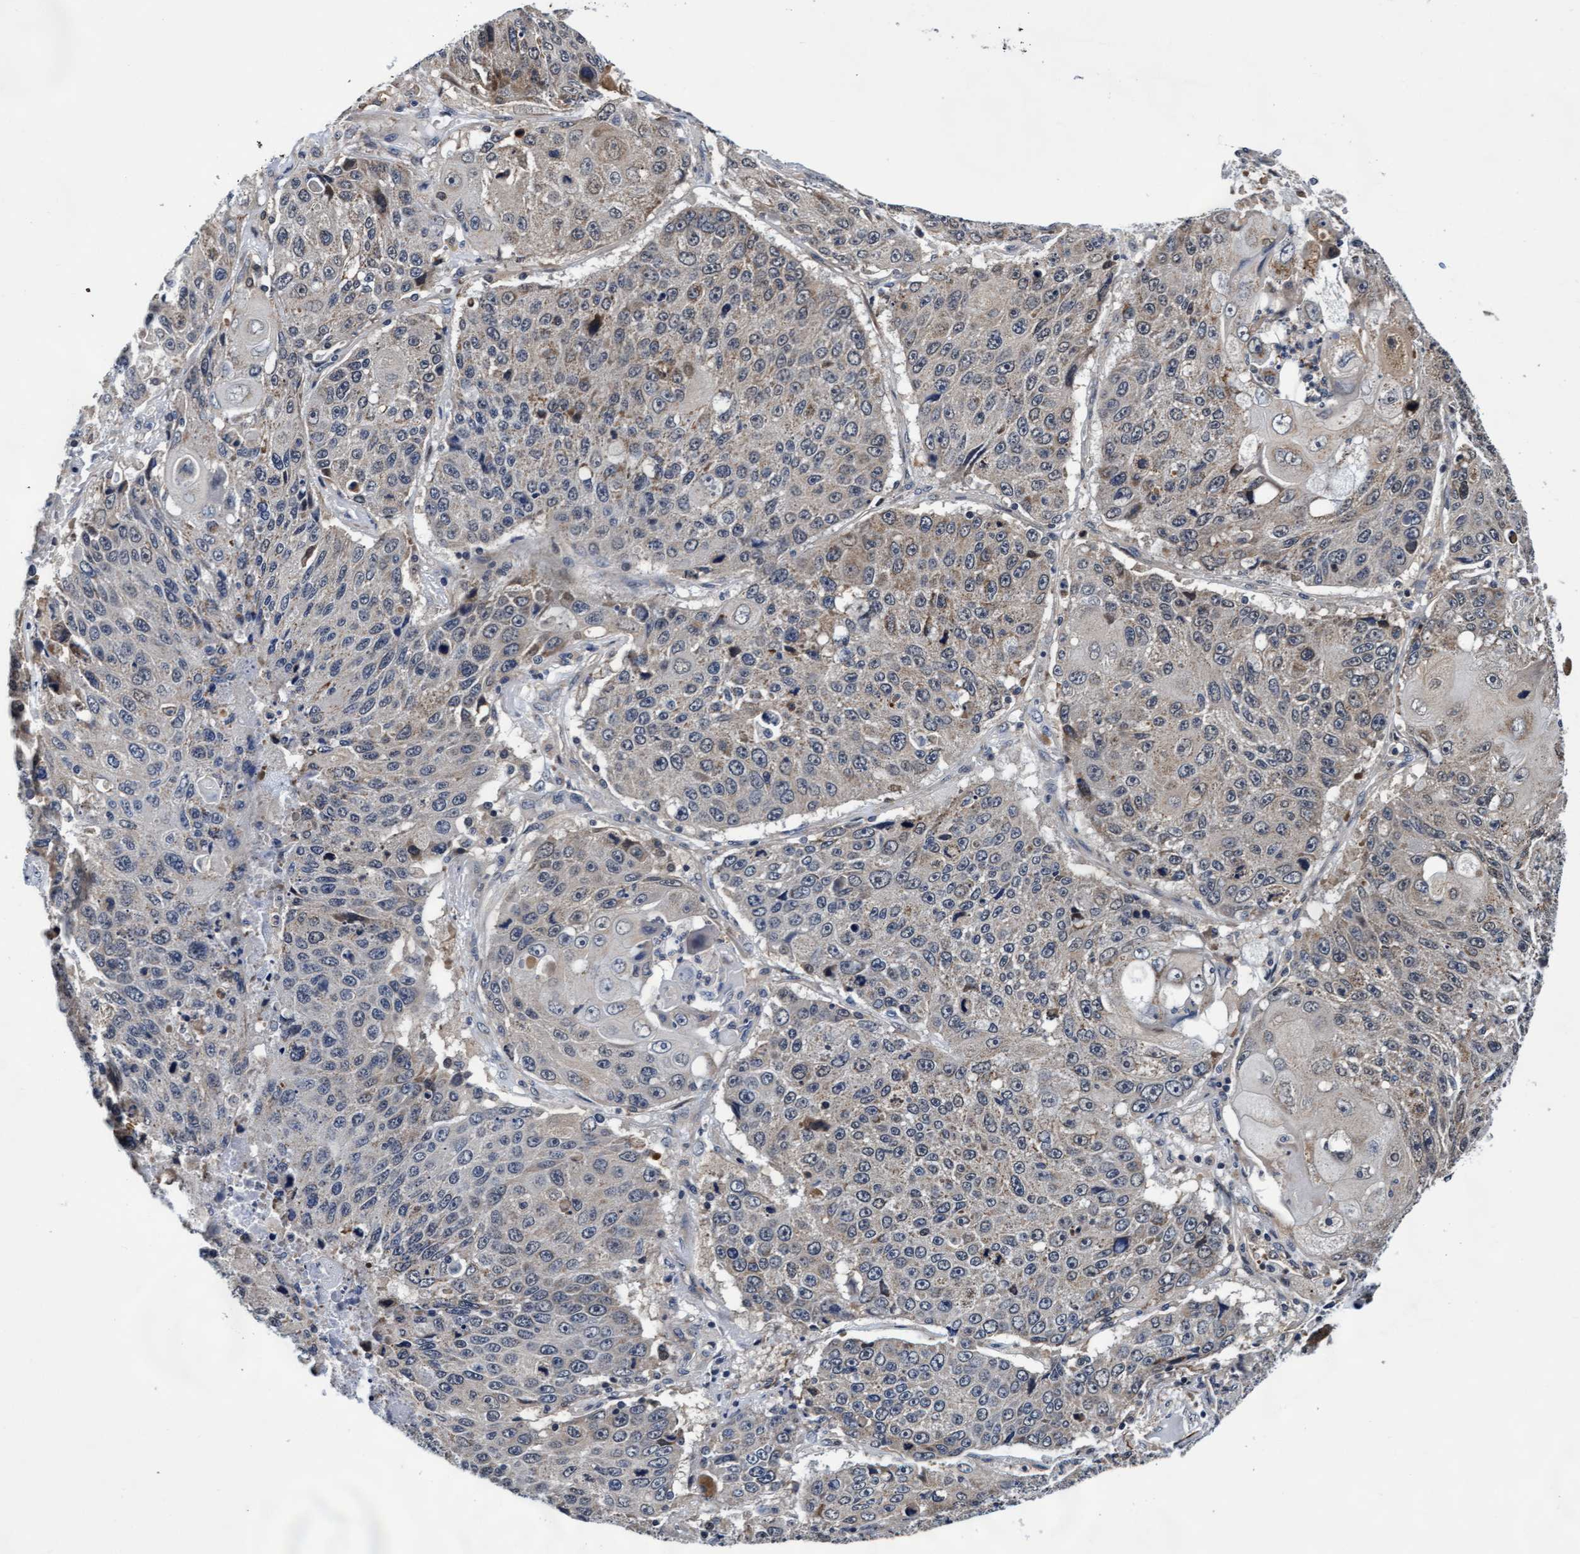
{"staining": {"intensity": "weak", "quantity": "<25%", "location": "cytoplasmic/membranous"}, "tissue": "lung cancer", "cell_type": "Tumor cells", "image_type": "cancer", "snomed": [{"axis": "morphology", "description": "Squamous cell carcinoma, NOS"}, {"axis": "topography", "description": "Lung"}], "caption": "The histopathology image displays no staining of tumor cells in lung cancer (squamous cell carcinoma).", "gene": "EFCAB13", "patient": {"sex": "male", "age": 61}}